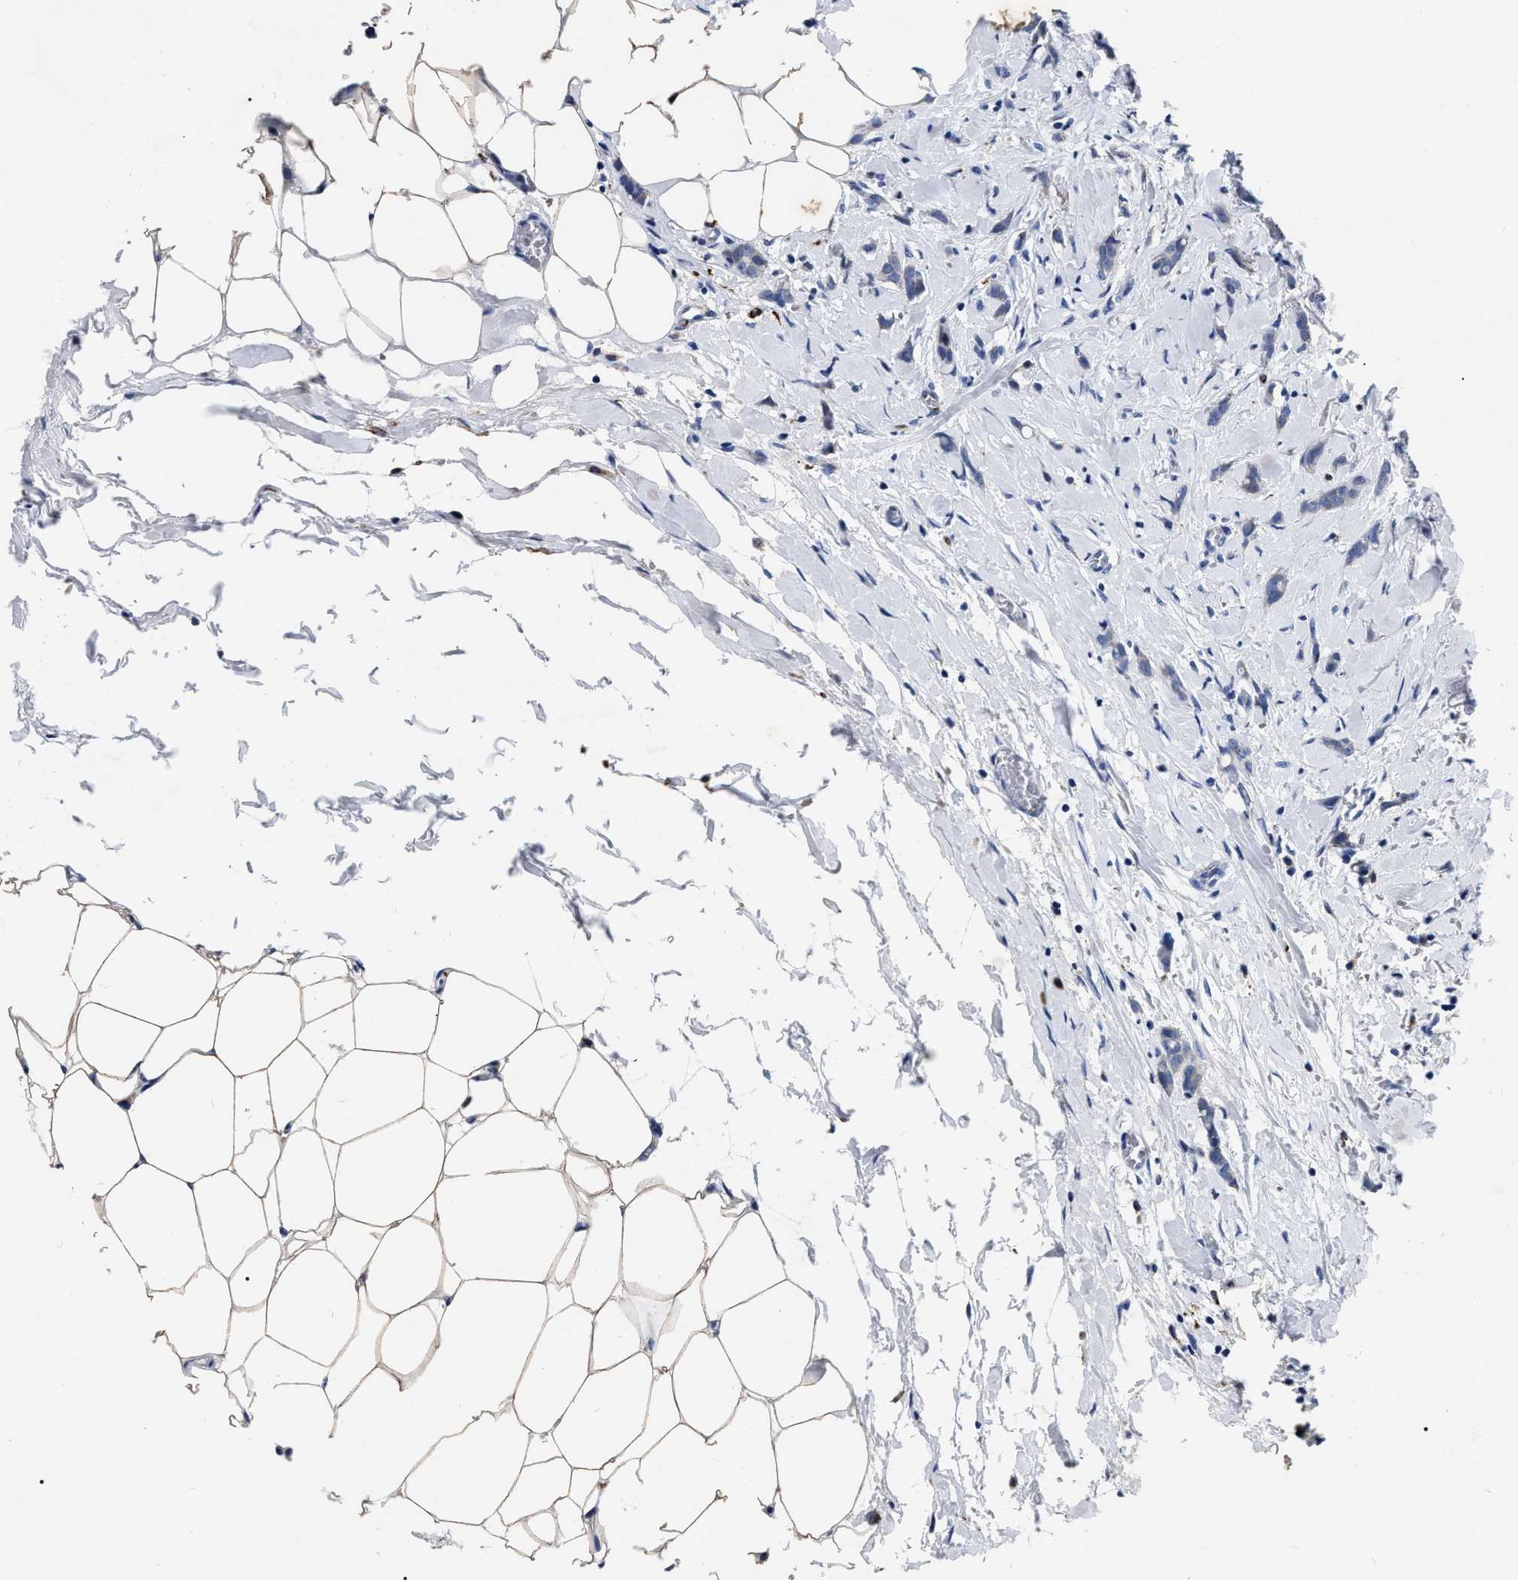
{"staining": {"intensity": "negative", "quantity": "none", "location": "none"}, "tissue": "breast cancer", "cell_type": "Tumor cells", "image_type": "cancer", "snomed": [{"axis": "morphology", "description": "Lobular carcinoma, in situ"}, {"axis": "morphology", "description": "Lobular carcinoma"}, {"axis": "topography", "description": "Breast"}], "caption": "Immunohistochemistry (IHC) histopathology image of neoplastic tissue: breast cancer (lobular carcinoma in situ) stained with DAB (3,3'-diaminobenzidine) reveals no significant protein expression in tumor cells.", "gene": "OR10G3", "patient": {"sex": "female", "age": 41}}